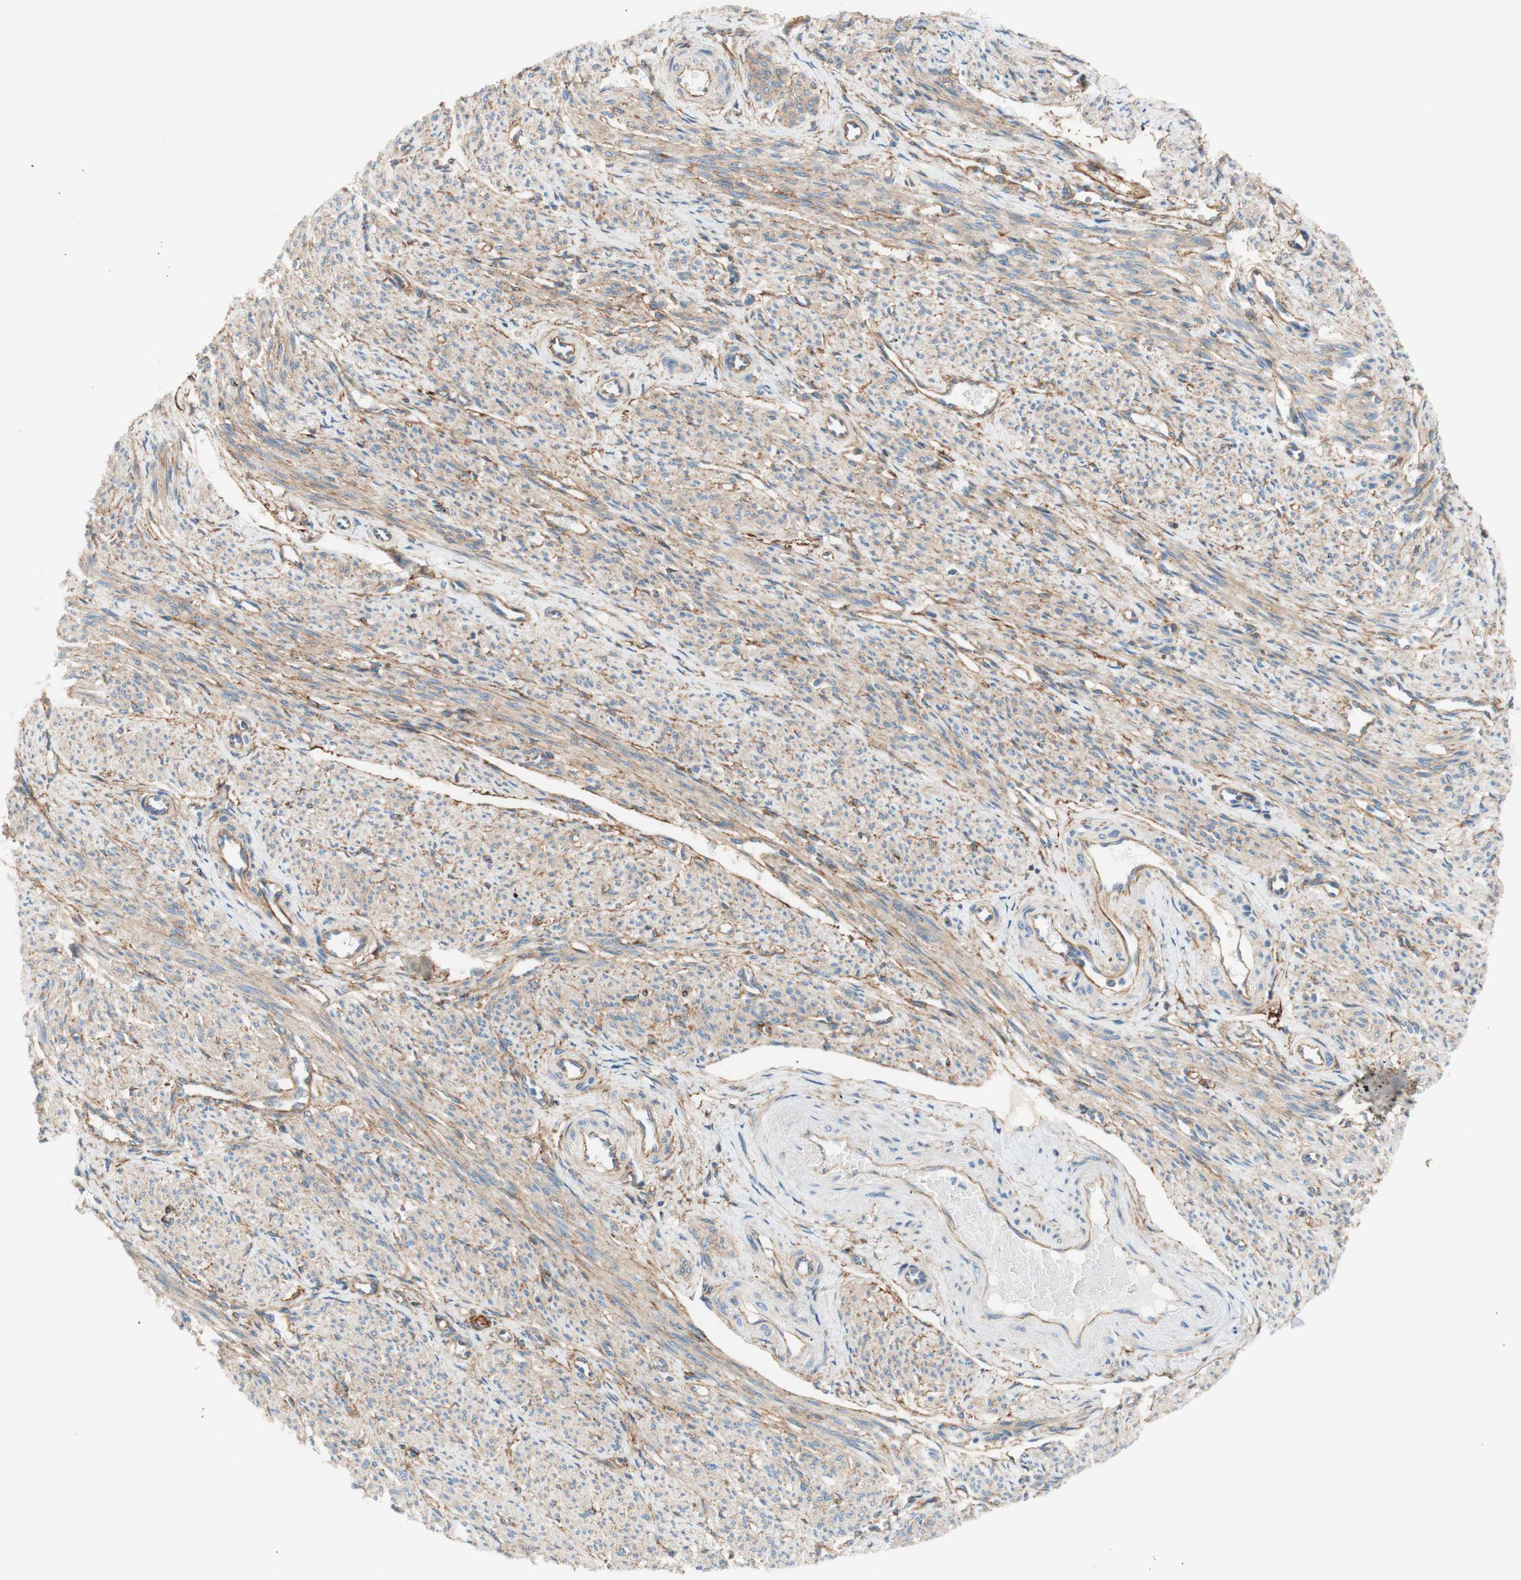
{"staining": {"intensity": "moderate", "quantity": ">75%", "location": "cytoplasmic/membranous"}, "tissue": "smooth muscle", "cell_type": "Smooth muscle cells", "image_type": "normal", "snomed": [{"axis": "morphology", "description": "Normal tissue, NOS"}, {"axis": "topography", "description": "Smooth muscle"}], "caption": "Immunohistochemical staining of normal human smooth muscle displays medium levels of moderate cytoplasmic/membranous positivity in approximately >75% of smooth muscle cells.", "gene": "VPS26A", "patient": {"sex": "female", "age": 65}}